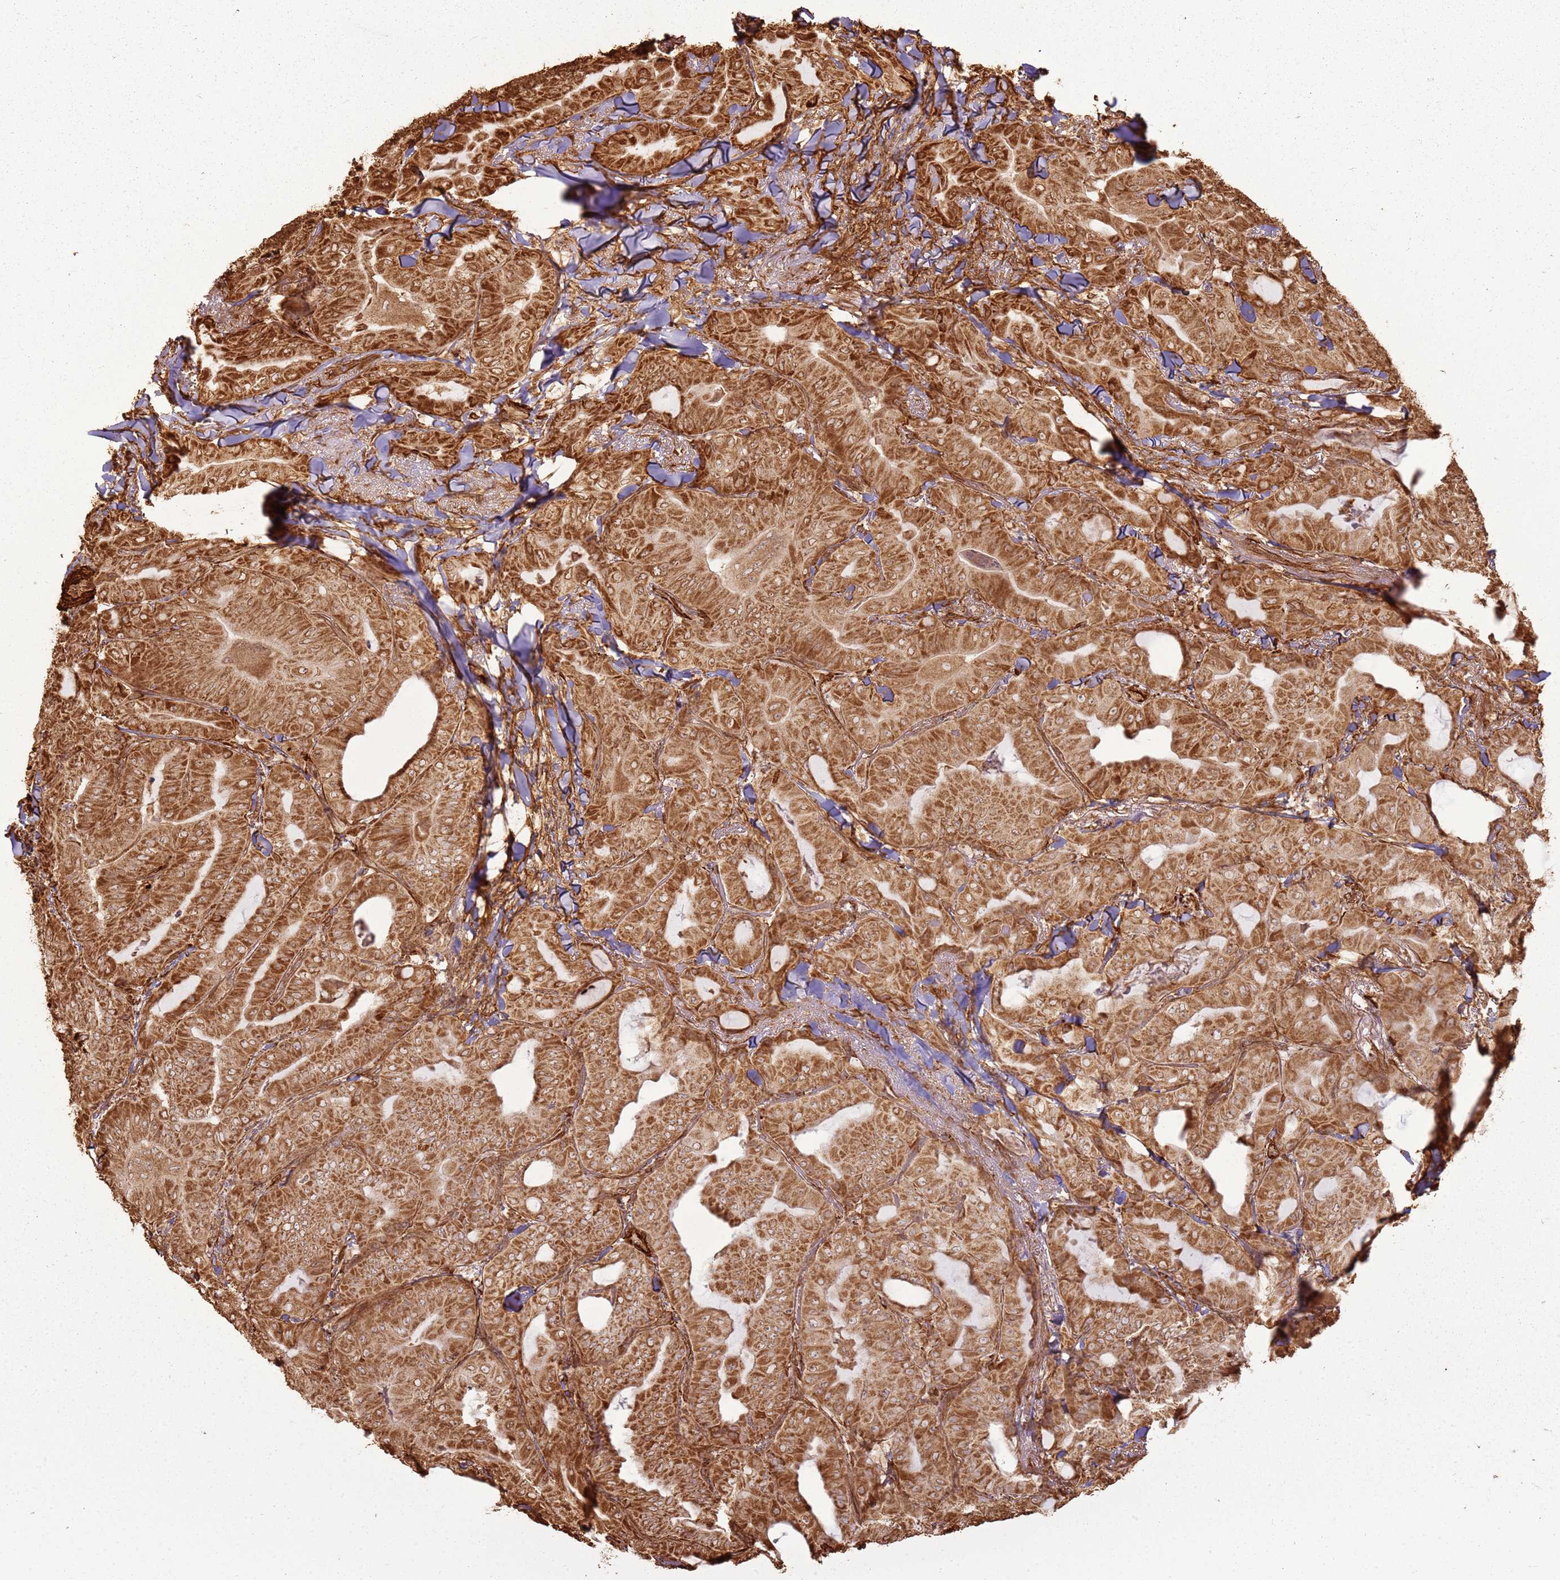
{"staining": {"intensity": "strong", "quantity": ">75%", "location": "cytoplasmic/membranous"}, "tissue": "thyroid cancer", "cell_type": "Tumor cells", "image_type": "cancer", "snomed": [{"axis": "morphology", "description": "Papillary adenocarcinoma, NOS"}, {"axis": "topography", "description": "Thyroid gland"}], "caption": "Approximately >75% of tumor cells in human thyroid cancer reveal strong cytoplasmic/membranous protein expression as visualized by brown immunohistochemical staining.", "gene": "DDX59", "patient": {"sex": "female", "age": 68}}